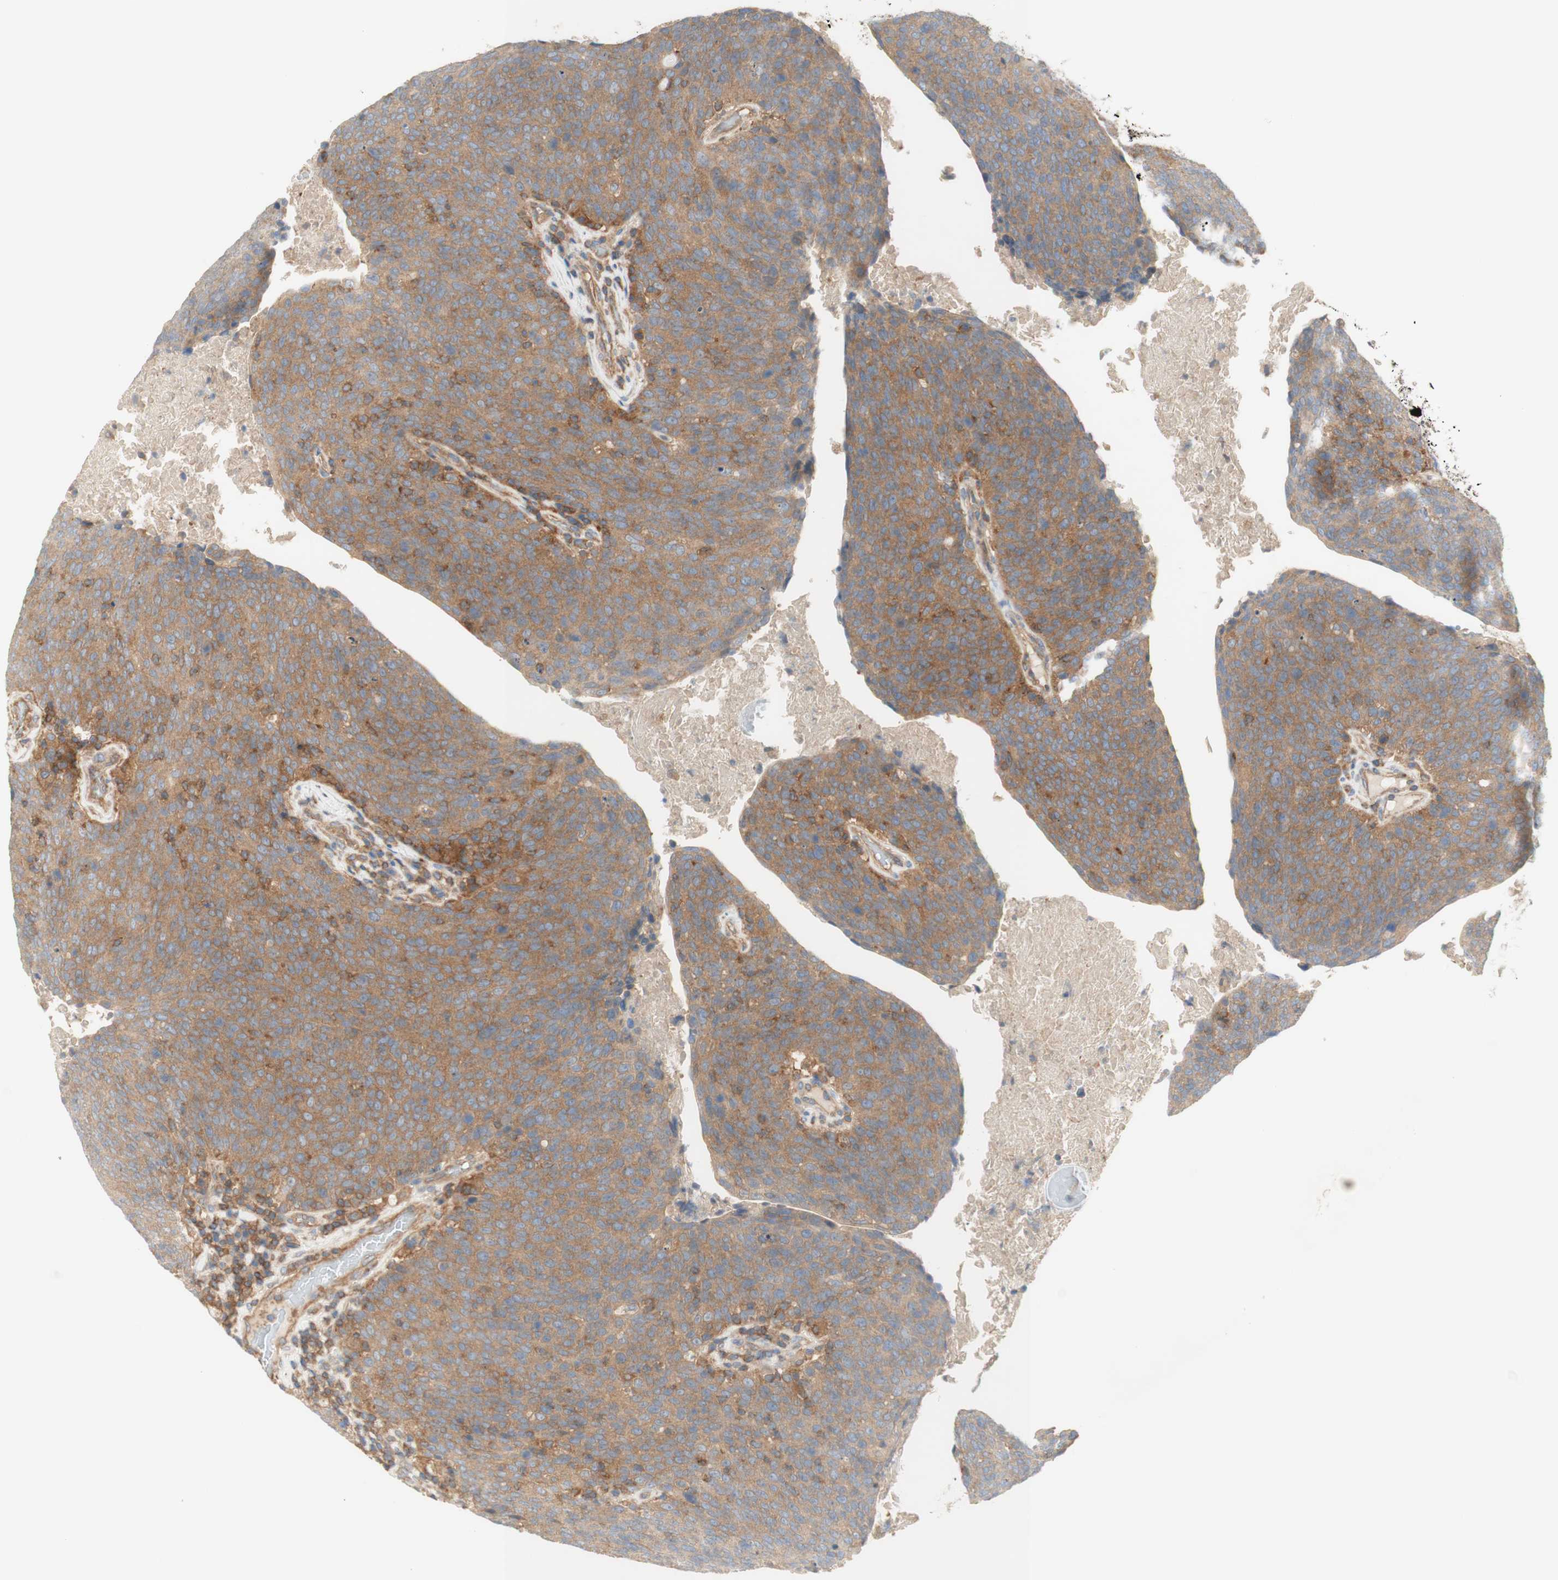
{"staining": {"intensity": "moderate", "quantity": ">75%", "location": "cytoplasmic/membranous"}, "tissue": "head and neck cancer", "cell_type": "Tumor cells", "image_type": "cancer", "snomed": [{"axis": "morphology", "description": "Squamous cell carcinoma, NOS"}, {"axis": "morphology", "description": "Squamous cell carcinoma, metastatic, NOS"}, {"axis": "topography", "description": "Lymph node"}, {"axis": "topography", "description": "Head-Neck"}], "caption": "Protein analysis of metastatic squamous cell carcinoma (head and neck) tissue demonstrates moderate cytoplasmic/membranous expression in approximately >75% of tumor cells.", "gene": "IKBKG", "patient": {"sex": "male", "age": 62}}